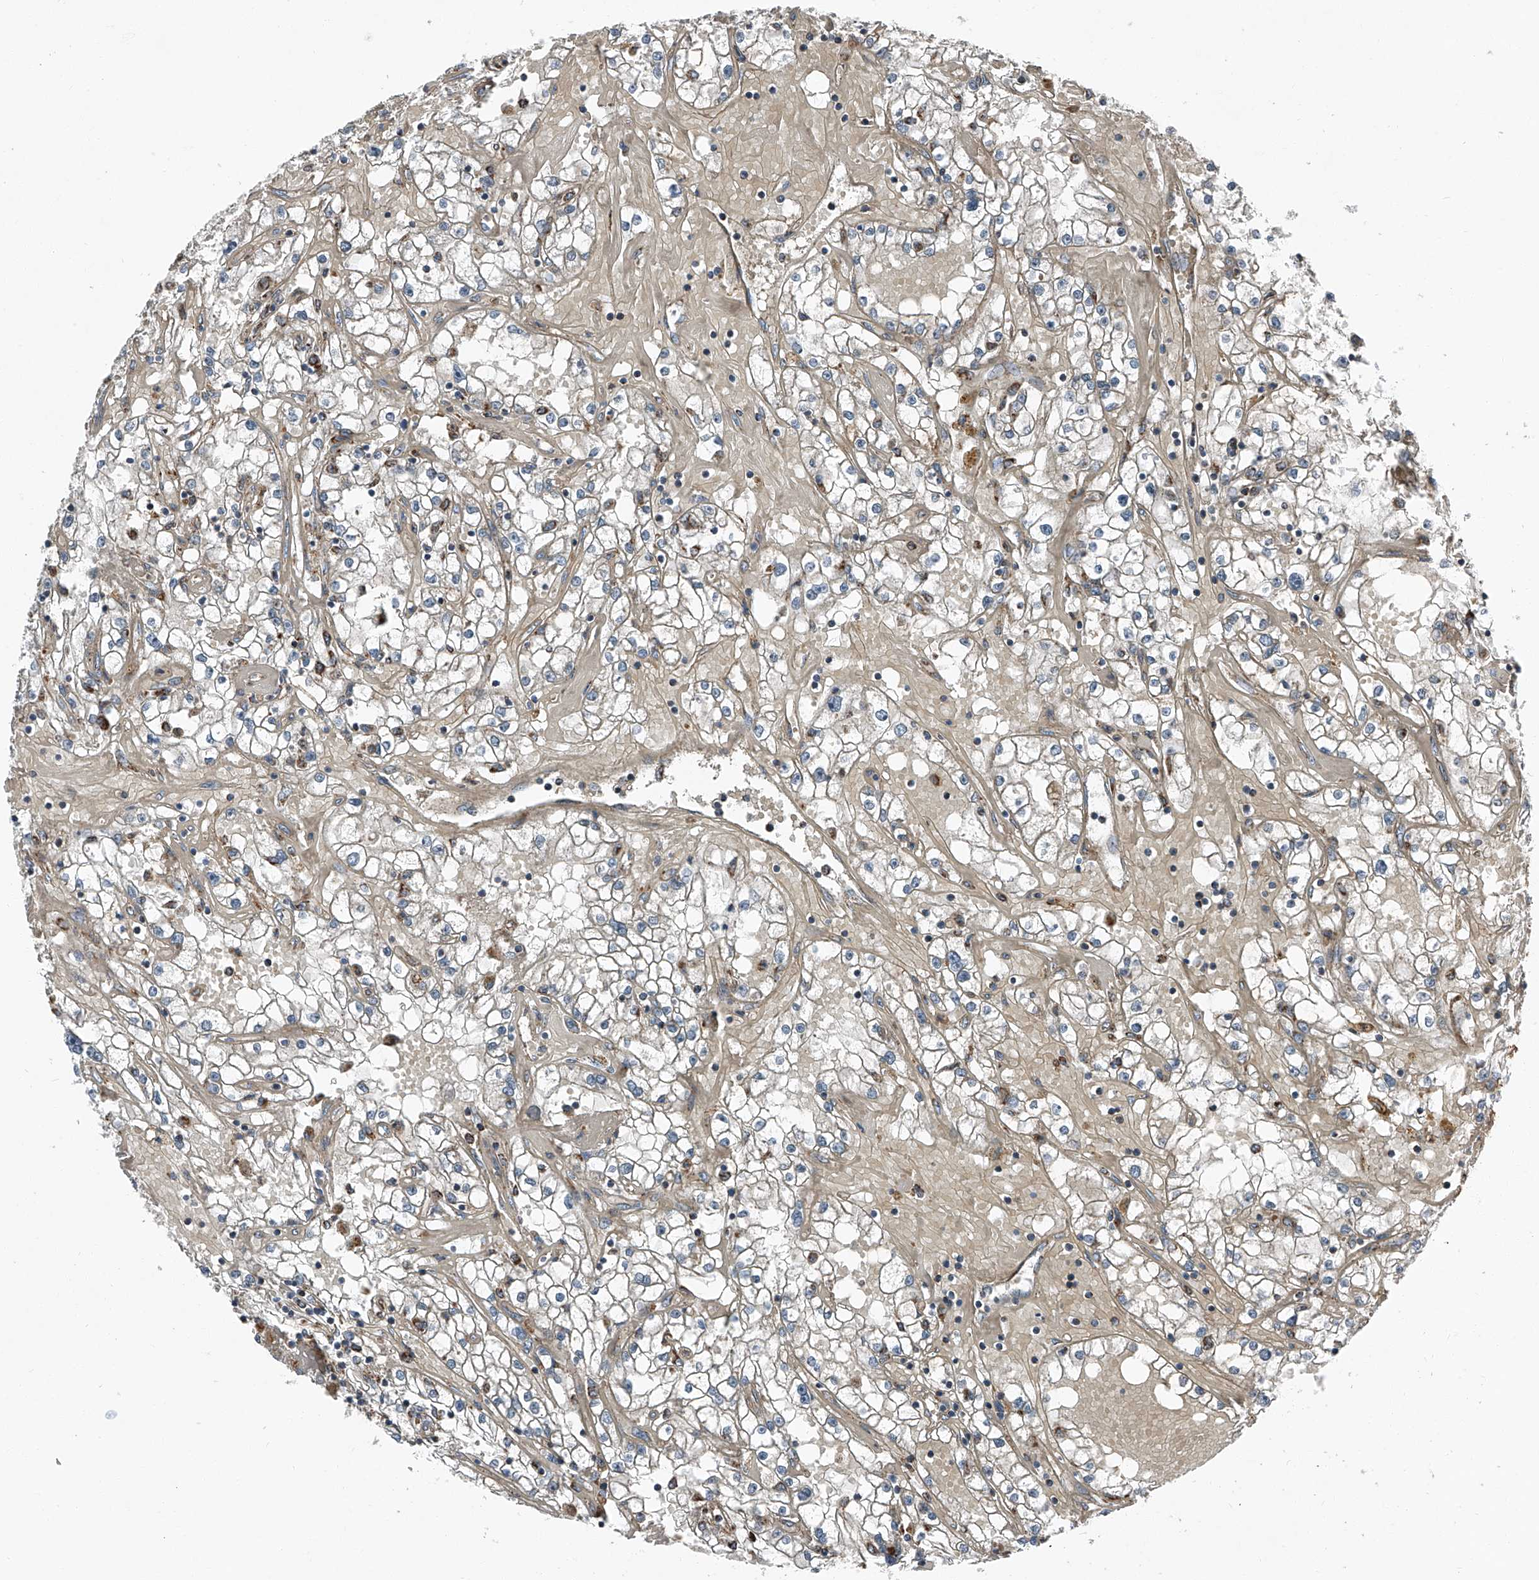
{"staining": {"intensity": "negative", "quantity": "none", "location": "none"}, "tissue": "renal cancer", "cell_type": "Tumor cells", "image_type": "cancer", "snomed": [{"axis": "morphology", "description": "Adenocarcinoma, NOS"}, {"axis": "topography", "description": "Kidney"}], "caption": "The immunohistochemistry histopathology image has no significant expression in tumor cells of renal cancer (adenocarcinoma) tissue.", "gene": "CHRNA7", "patient": {"sex": "male", "age": 56}}